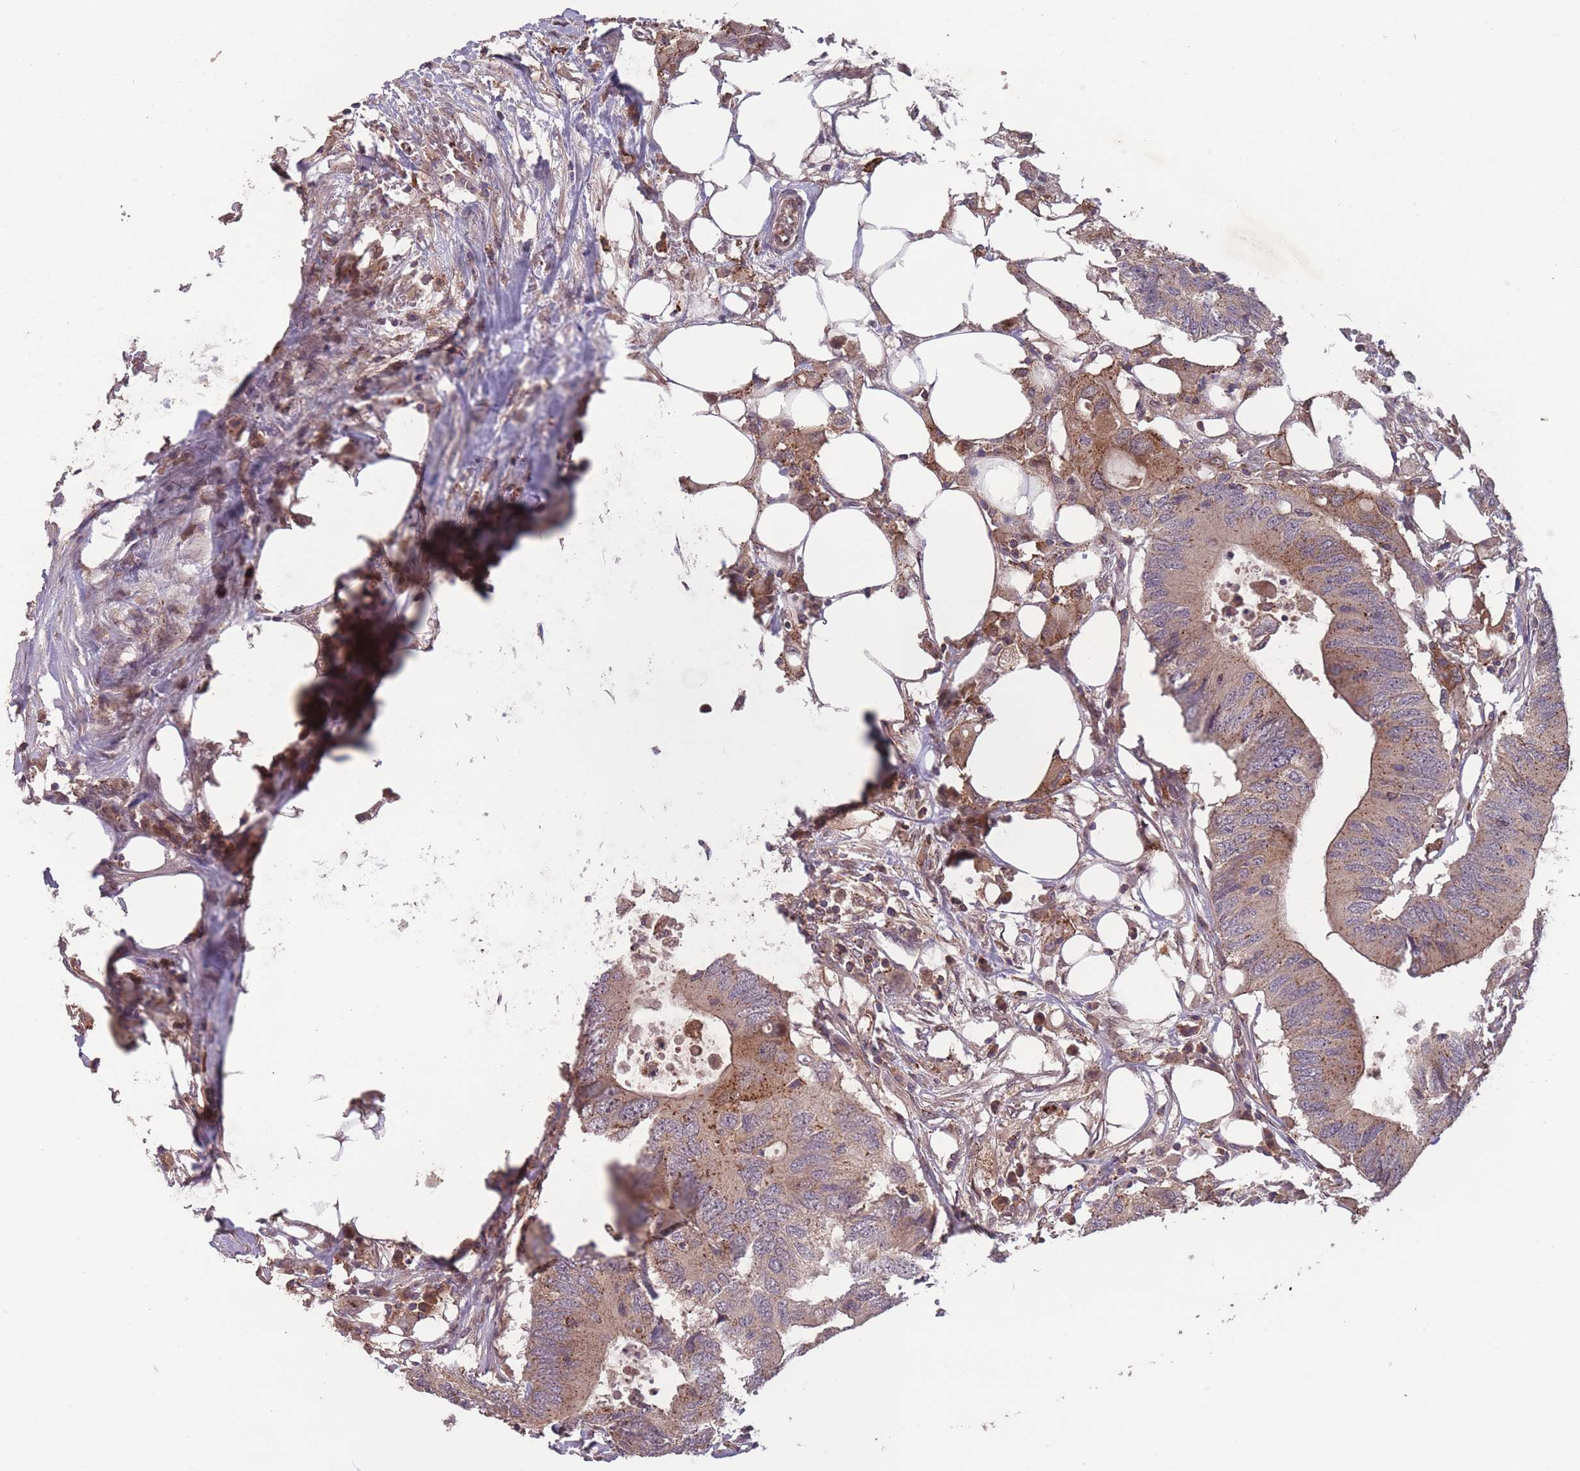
{"staining": {"intensity": "moderate", "quantity": ">75%", "location": "cytoplasmic/membranous"}, "tissue": "colorectal cancer", "cell_type": "Tumor cells", "image_type": "cancer", "snomed": [{"axis": "morphology", "description": "Adenocarcinoma, NOS"}, {"axis": "topography", "description": "Colon"}], "caption": "An immunohistochemistry (IHC) micrograph of neoplastic tissue is shown. Protein staining in brown shows moderate cytoplasmic/membranous positivity in colorectal cancer (adenocarcinoma) within tumor cells.", "gene": "SECTM1", "patient": {"sex": "male", "age": 71}}